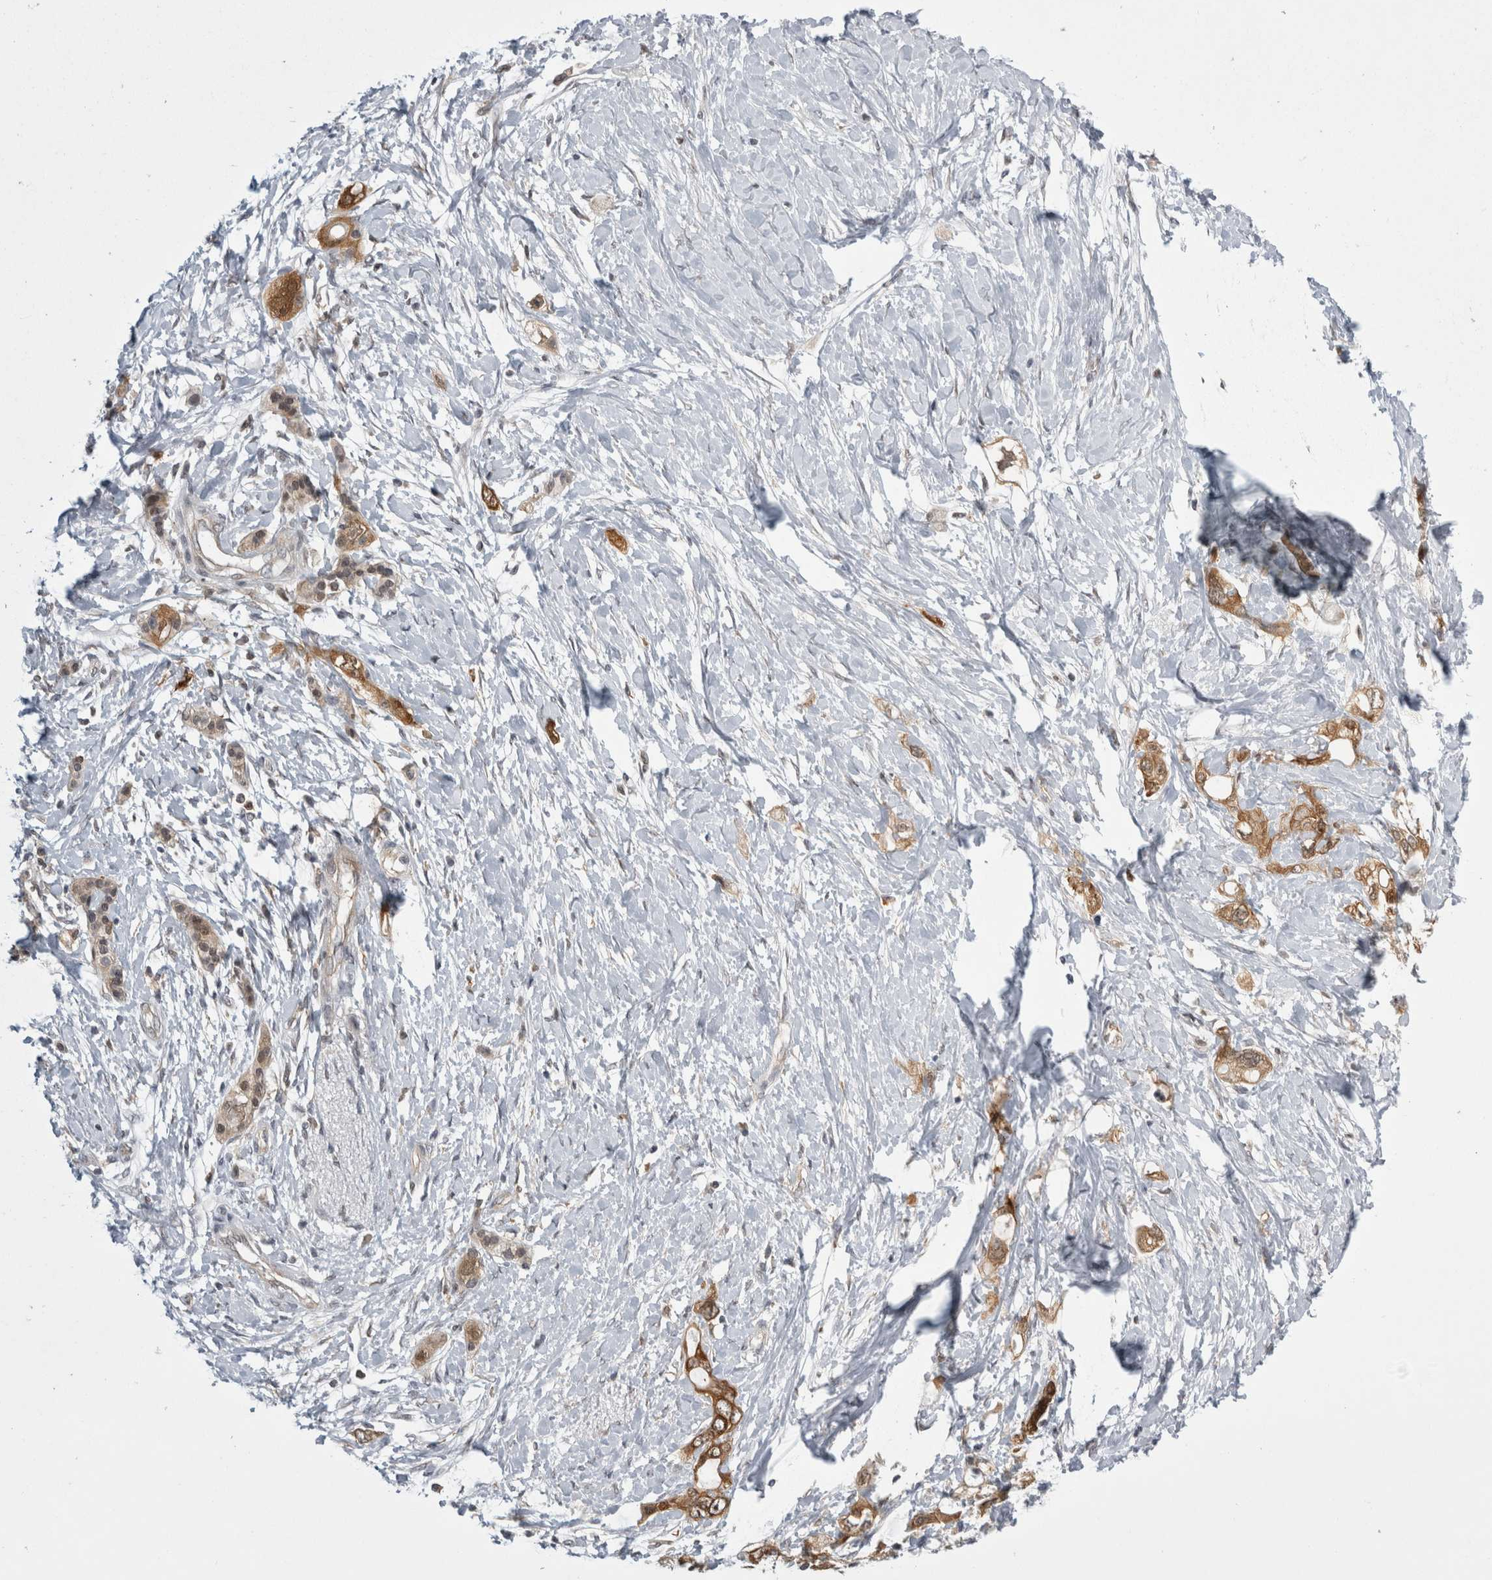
{"staining": {"intensity": "moderate", "quantity": ">75%", "location": "cytoplasmic/membranous"}, "tissue": "pancreatic cancer", "cell_type": "Tumor cells", "image_type": "cancer", "snomed": [{"axis": "morphology", "description": "Adenocarcinoma, NOS"}, {"axis": "topography", "description": "Pancreas"}], "caption": "Immunohistochemistry (IHC) histopathology image of neoplastic tissue: human adenocarcinoma (pancreatic) stained using immunohistochemistry displays medium levels of moderate protein expression localized specifically in the cytoplasmic/membranous of tumor cells, appearing as a cytoplasmic/membranous brown color.", "gene": "CACYBP", "patient": {"sex": "female", "age": 56}}